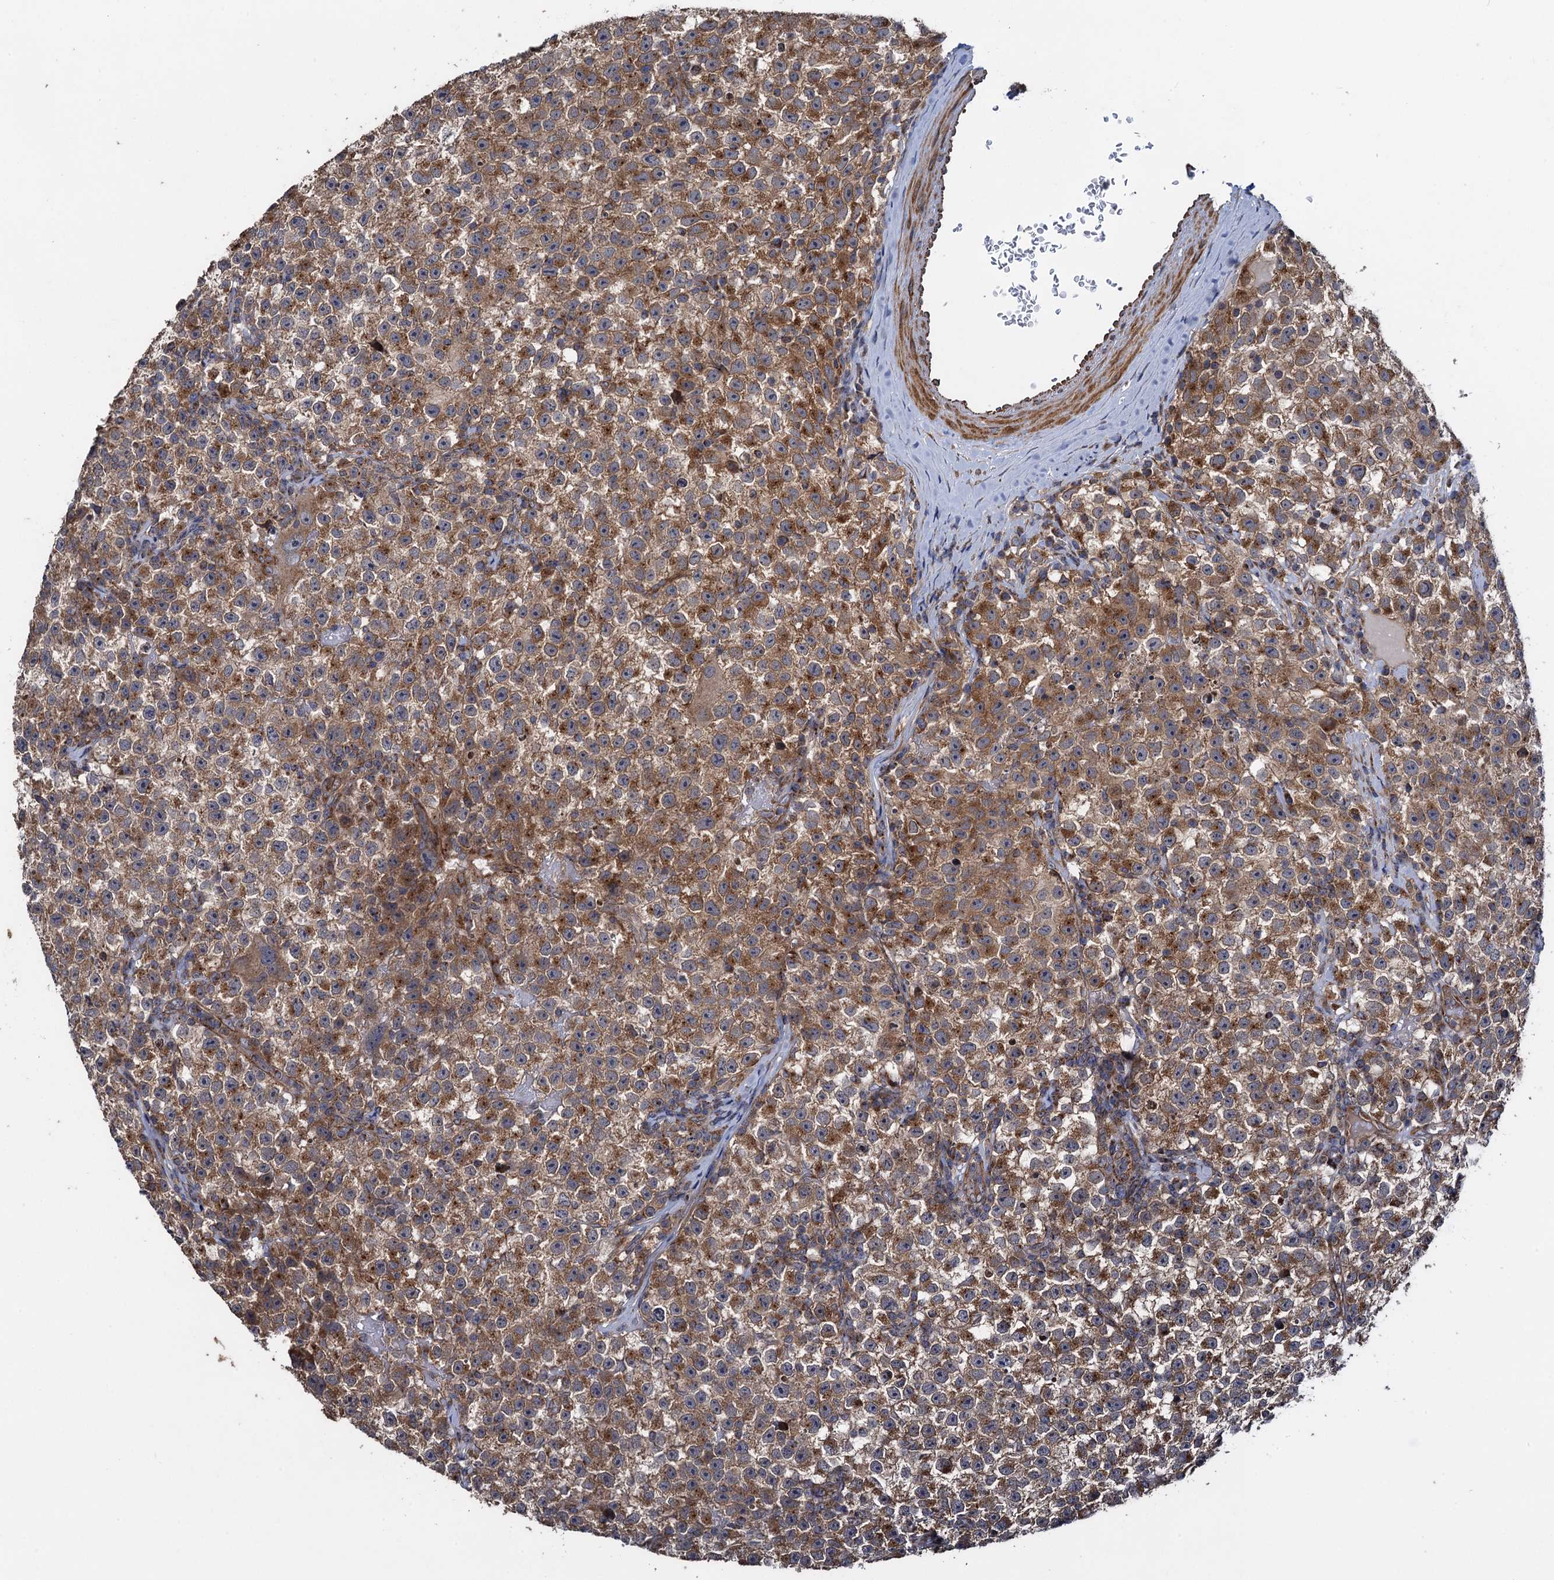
{"staining": {"intensity": "moderate", "quantity": ">75%", "location": "cytoplasmic/membranous"}, "tissue": "testis cancer", "cell_type": "Tumor cells", "image_type": "cancer", "snomed": [{"axis": "morphology", "description": "Seminoma, NOS"}, {"axis": "topography", "description": "Testis"}], "caption": "A brown stain shows moderate cytoplasmic/membranous expression of a protein in testis seminoma tumor cells. Using DAB (brown) and hematoxylin (blue) stains, captured at high magnification using brightfield microscopy.", "gene": "HAUS1", "patient": {"sex": "male", "age": 22}}